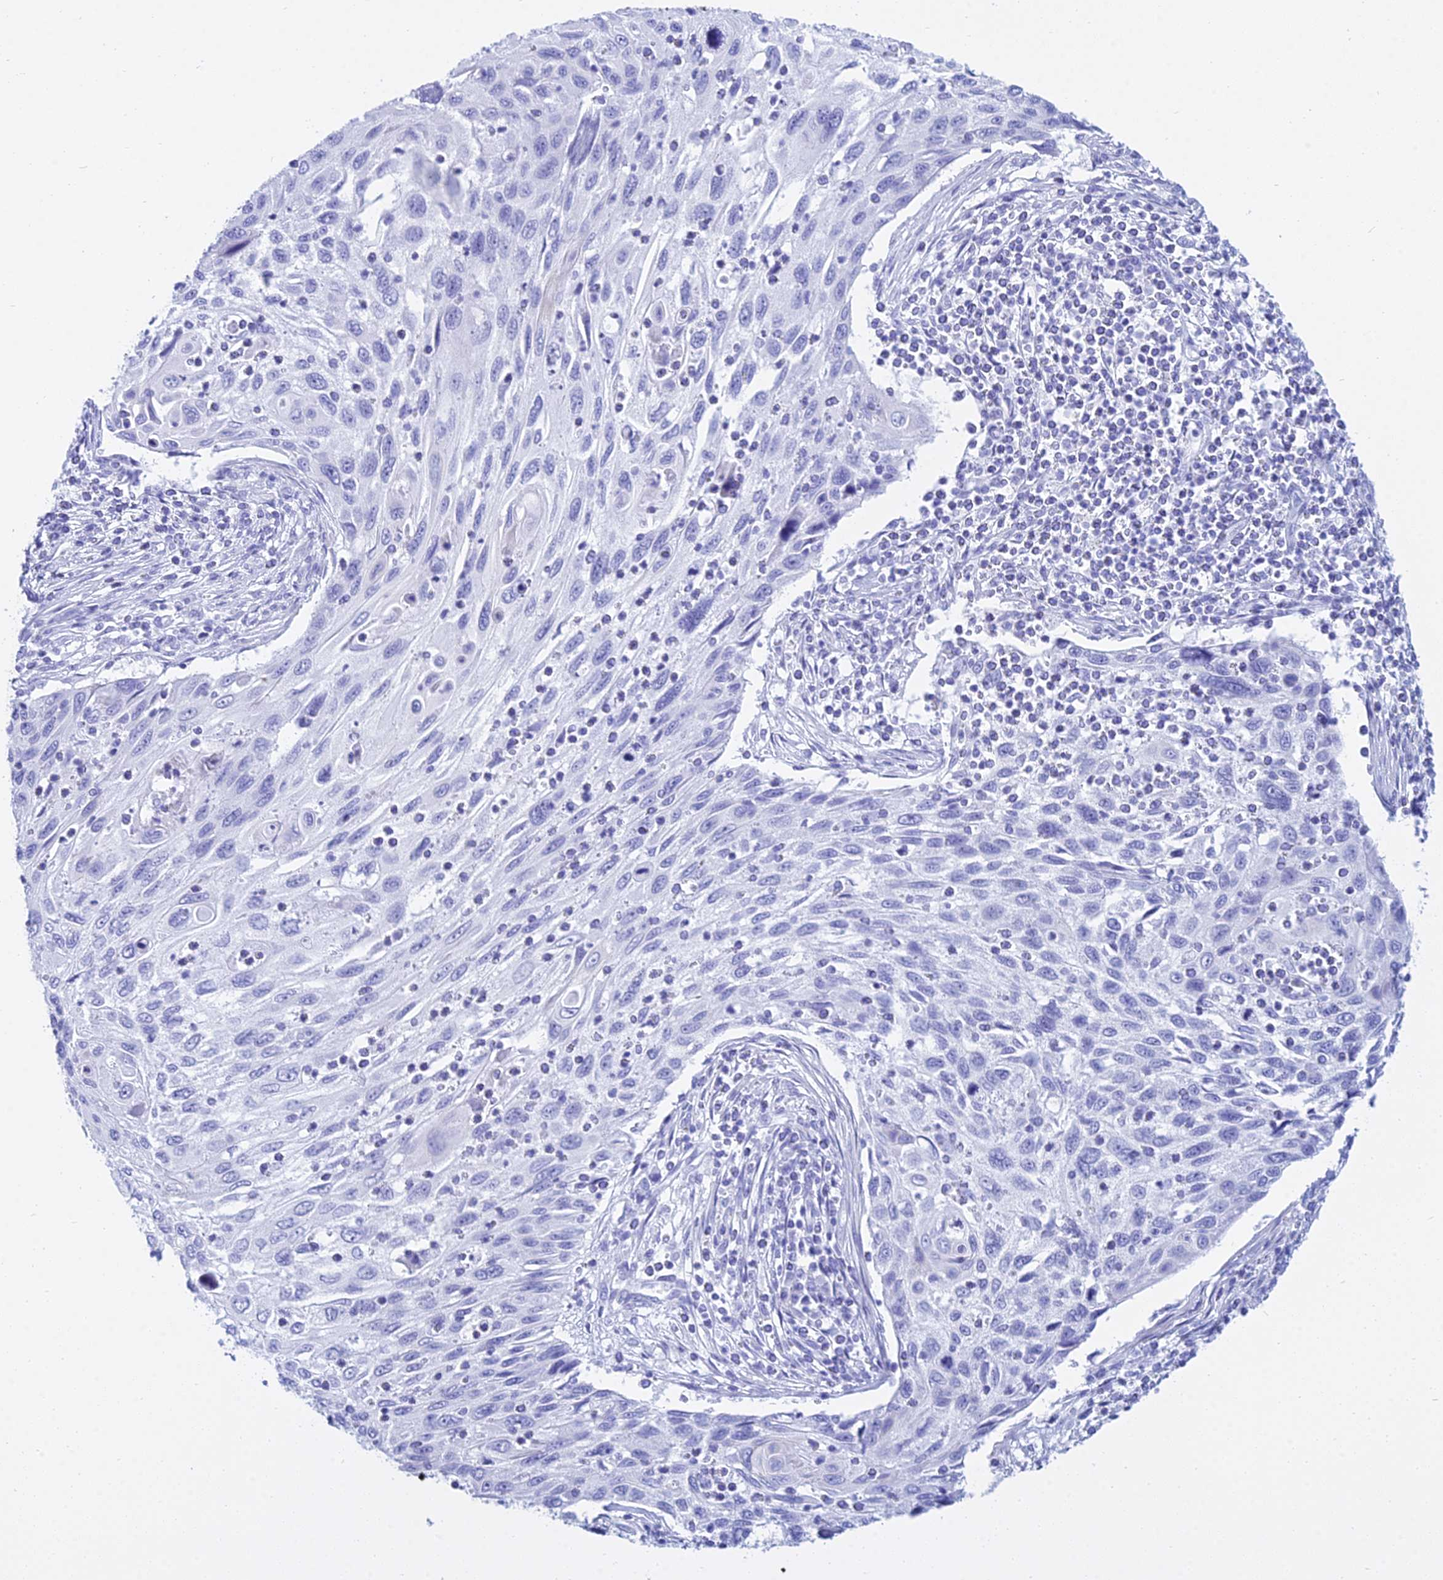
{"staining": {"intensity": "negative", "quantity": "none", "location": "none"}, "tissue": "cervical cancer", "cell_type": "Tumor cells", "image_type": "cancer", "snomed": [{"axis": "morphology", "description": "Squamous cell carcinoma, NOS"}, {"axis": "topography", "description": "Cervix"}], "caption": "The photomicrograph shows no significant positivity in tumor cells of squamous cell carcinoma (cervical).", "gene": "PATE4", "patient": {"sex": "female", "age": 70}}